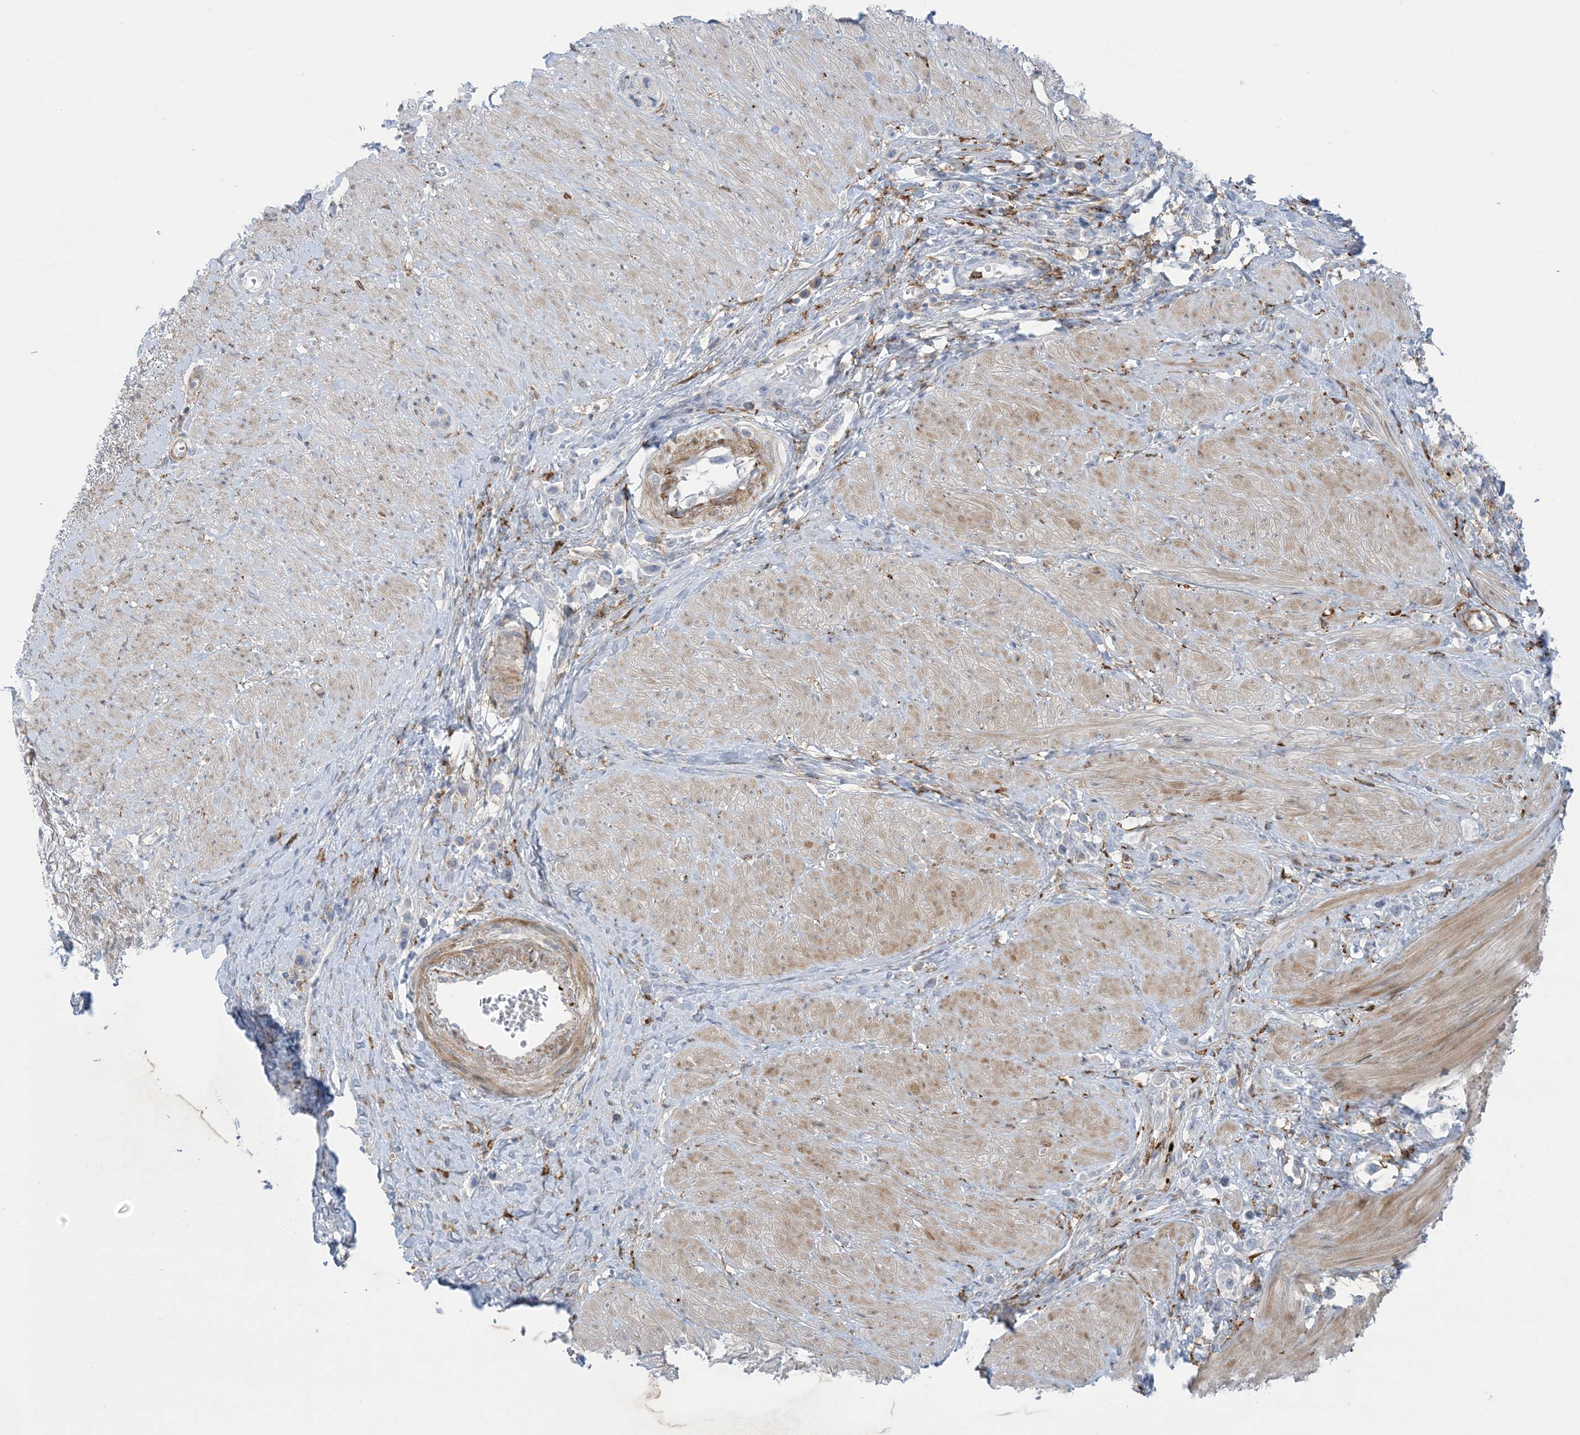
{"staining": {"intensity": "negative", "quantity": "none", "location": "none"}, "tissue": "stomach cancer", "cell_type": "Tumor cells", "image_type": "cancer", "snomed": [{"axis": "morphology", "description": "Adenocarcinoma, NOS"}, {"axis": "topography", "description": "Stomach"}], "caption": "IHC histopathology image of neoplastic tissue: human stomach cancer stained with DAB (3,3'-diaminobenzidine) shows no significant protein expression in tumor cells.", "gene": "ICMT", "patient": {"sex": "female", "age": 65}}